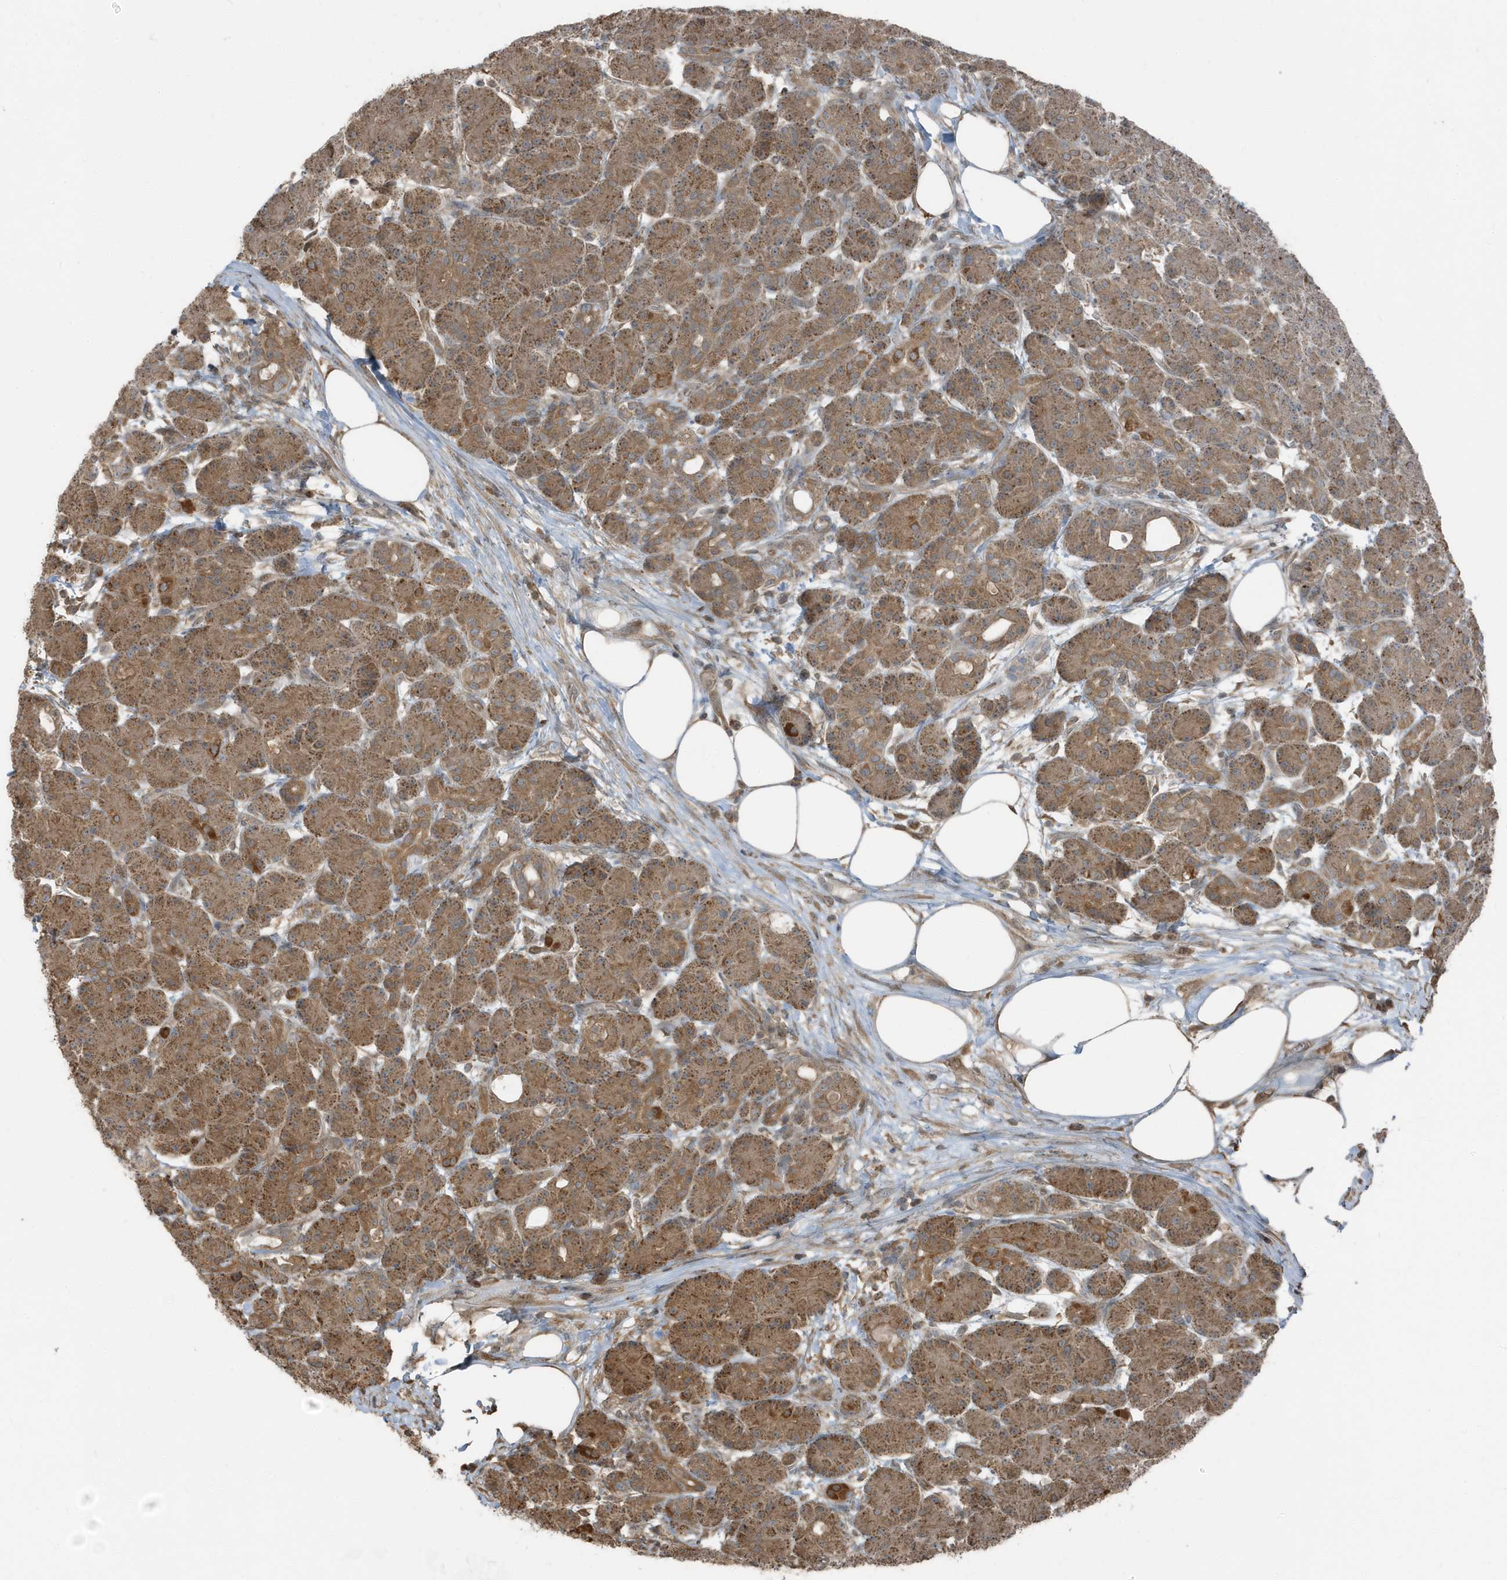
{"staining": {"intensity": "moderate", "quantity": ">75%", "location": "cytoplasmic/membranous"}, "tissue": "pancreas", "cell_type": "Exocrine glandular cells", "image_type": "normal", "snomed": [{"axis": "morphology", "description": "Normal tissue, NOS"}, {"axis": "topography", "description": "Pancreas"}], "caption": "Pancreas stained for a protein exhibits moderate cytoplasmic/membranous positivity in exocrine glandular cells. (DAB IHC, brown staining for protein, blue staining for nuclei).", "gene": "AZI2", "patient": {"sex": "male", "age": 63}}